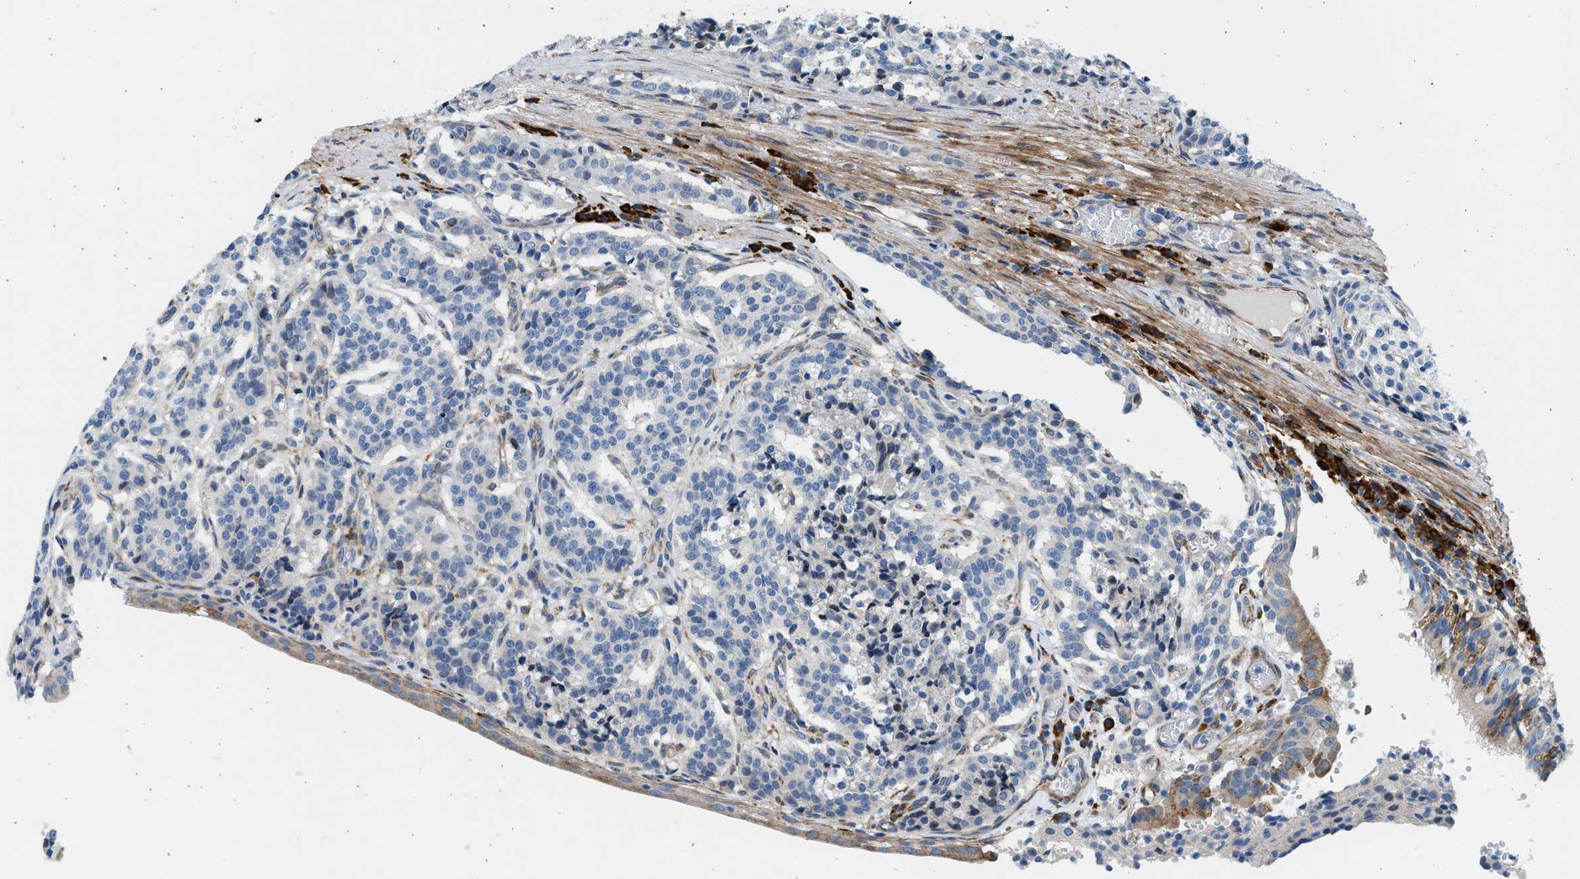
{"staining": {"intensity": "negative", "quantity": "none", "location": "none"}, "tissue": "carcinoid", "cell_type": "Tumor cells", "image_type": "cancer", "snomed": [{"axis": "morphology", "description": "Carcinoid, malignant, NOS"}, {"axis": "topography", "description": "Lung"}], "caption": "Carcinoid (malignant) stained for a protein using IHC displays no expression tumor cells.", "gene": "CNTN6", "patient": {"sex": "male", "age": 30}}